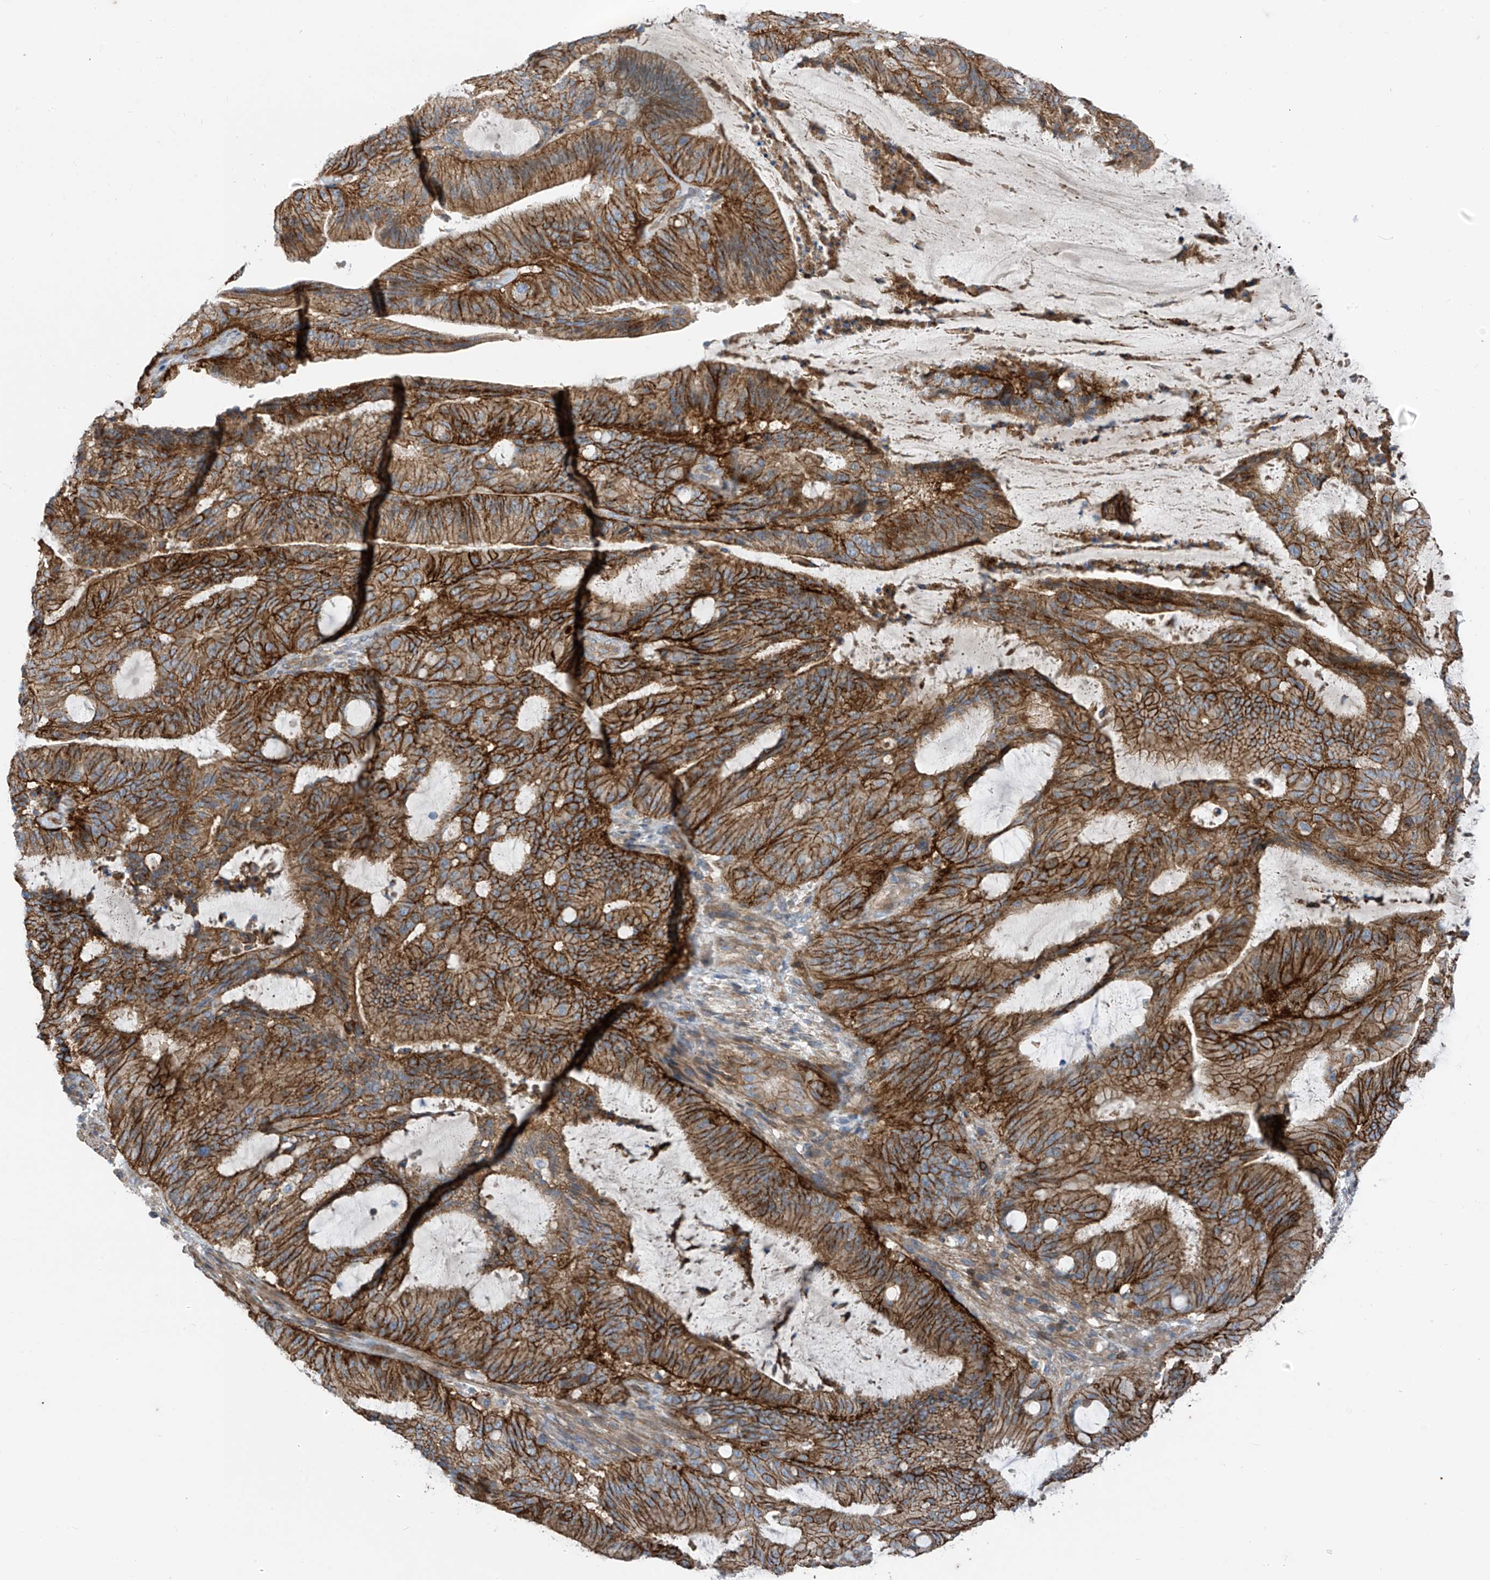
{"staining": {"intensity": "strong", "quantity": ">75%", "location": "cytoplasmic/membranous"}, "tissue": "liver cancer", "cell_type": "Tumor cells", "image_type": "cancer", "snomed": [{"axis": "morphology", "description": "Normal tissue, NOS"}, {"axis": "morphology", "description": "Cholangiocarcinoma"}, {"axis": "topography", "description": "Liver"}, {"axis": "topography", "description": "Peripheral nerve tissue"}], "caption": "This is an image of immunohistochemistry staining of liver cholangiocarcinoma, which shows strong positivity in the cytoplasmic/membranous of tumor cells.", "gene": "SLC1A5", "patient": {"sex": "female", "age": 73}}